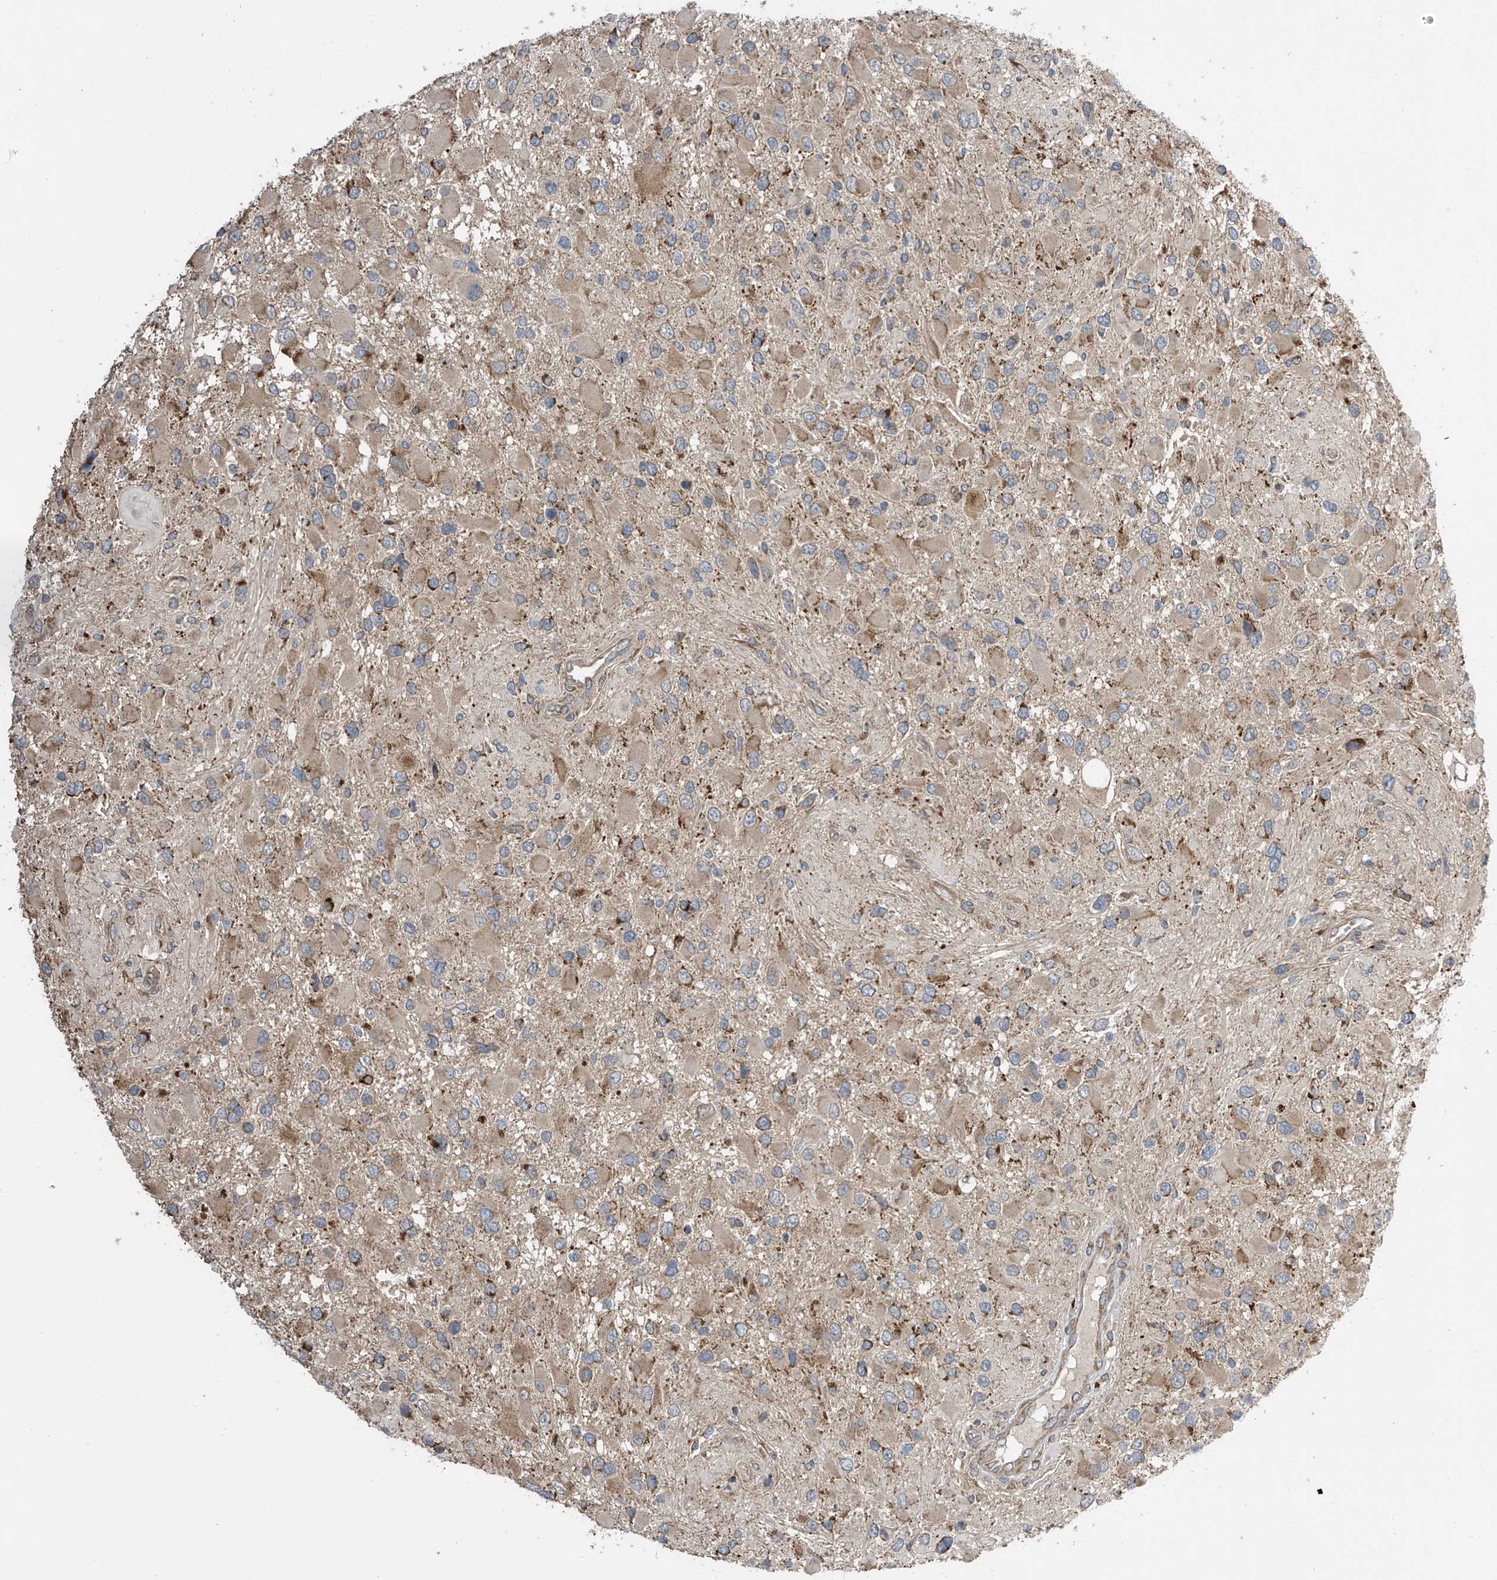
{"staining": {"intensity": "weak", "quantity": "<25%", "location": "cytoplasmic/membranous"}, "tissue": "glioma", "cell_type": "Tumor cells", "image_type": "cancer", "snomed": [{"axis": "morphology", "description": "Glioma, malignant, High grade"}, {"axis": "topography", "description": "Brain"}], "caption": "Protein analysis of malignant glioma (high-grade) reveals no significant staining in tumor cells.", "gene": "PNPT1", "patient": {"sex": "male", "age": 53}}